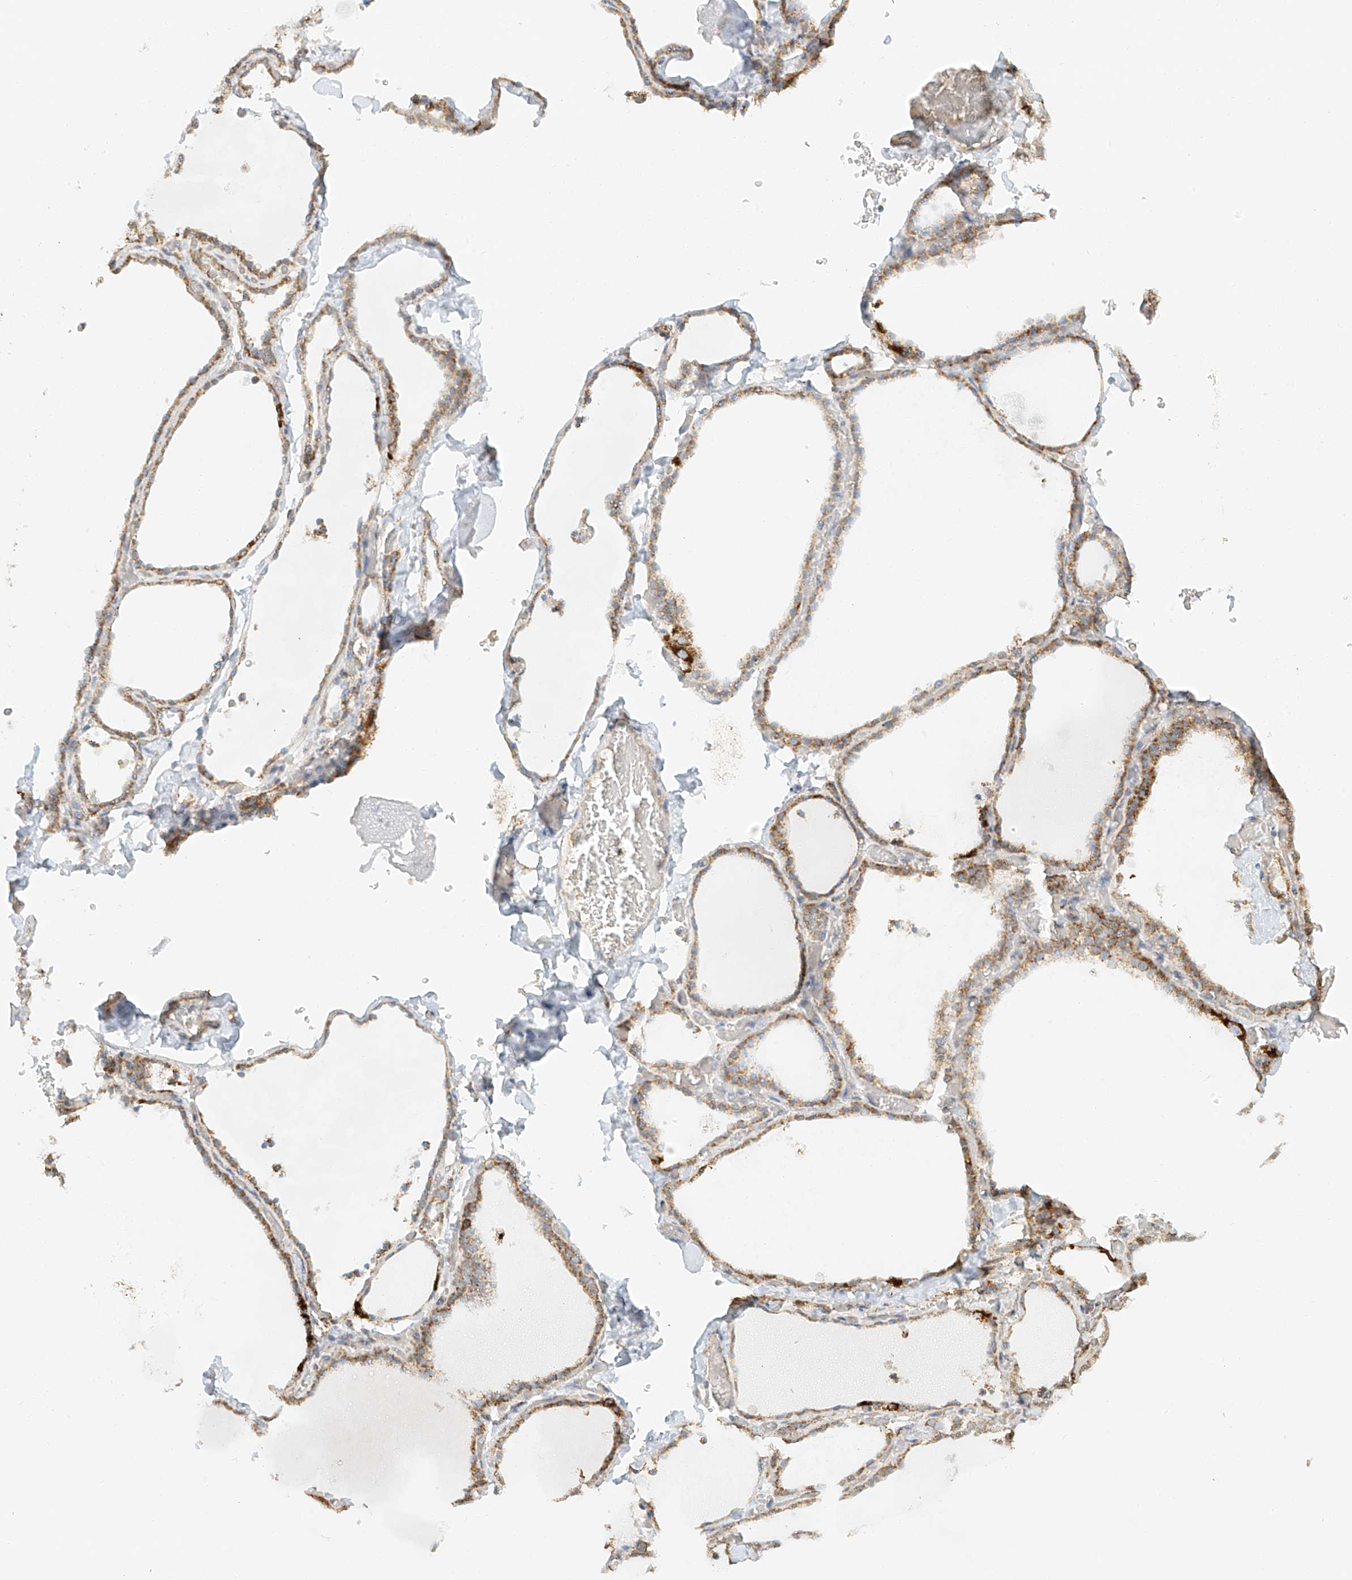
{"staining": {"intensity": "moderate", "quantity": ">75%", "location": "cytoplasmic/membranous"}, "tissue": "thyroid gland", "cell_type": "Glandular cells", "image_type": "normal", "snomed": [{"axis": "morphology", "description": "Normal tissue, NOS"}, {"axis": "topography", "description": "Thyroid gland"}], "caption": "IHC (DAB (3,3'-diaminobenzidine)) staining of normal thyroid gland displays moderate cytoplasmic/membranous protein positivity in about >75% of glandular cells.", "gene": "MIPEP", "patient": {"sex": "female", "age": 22}}